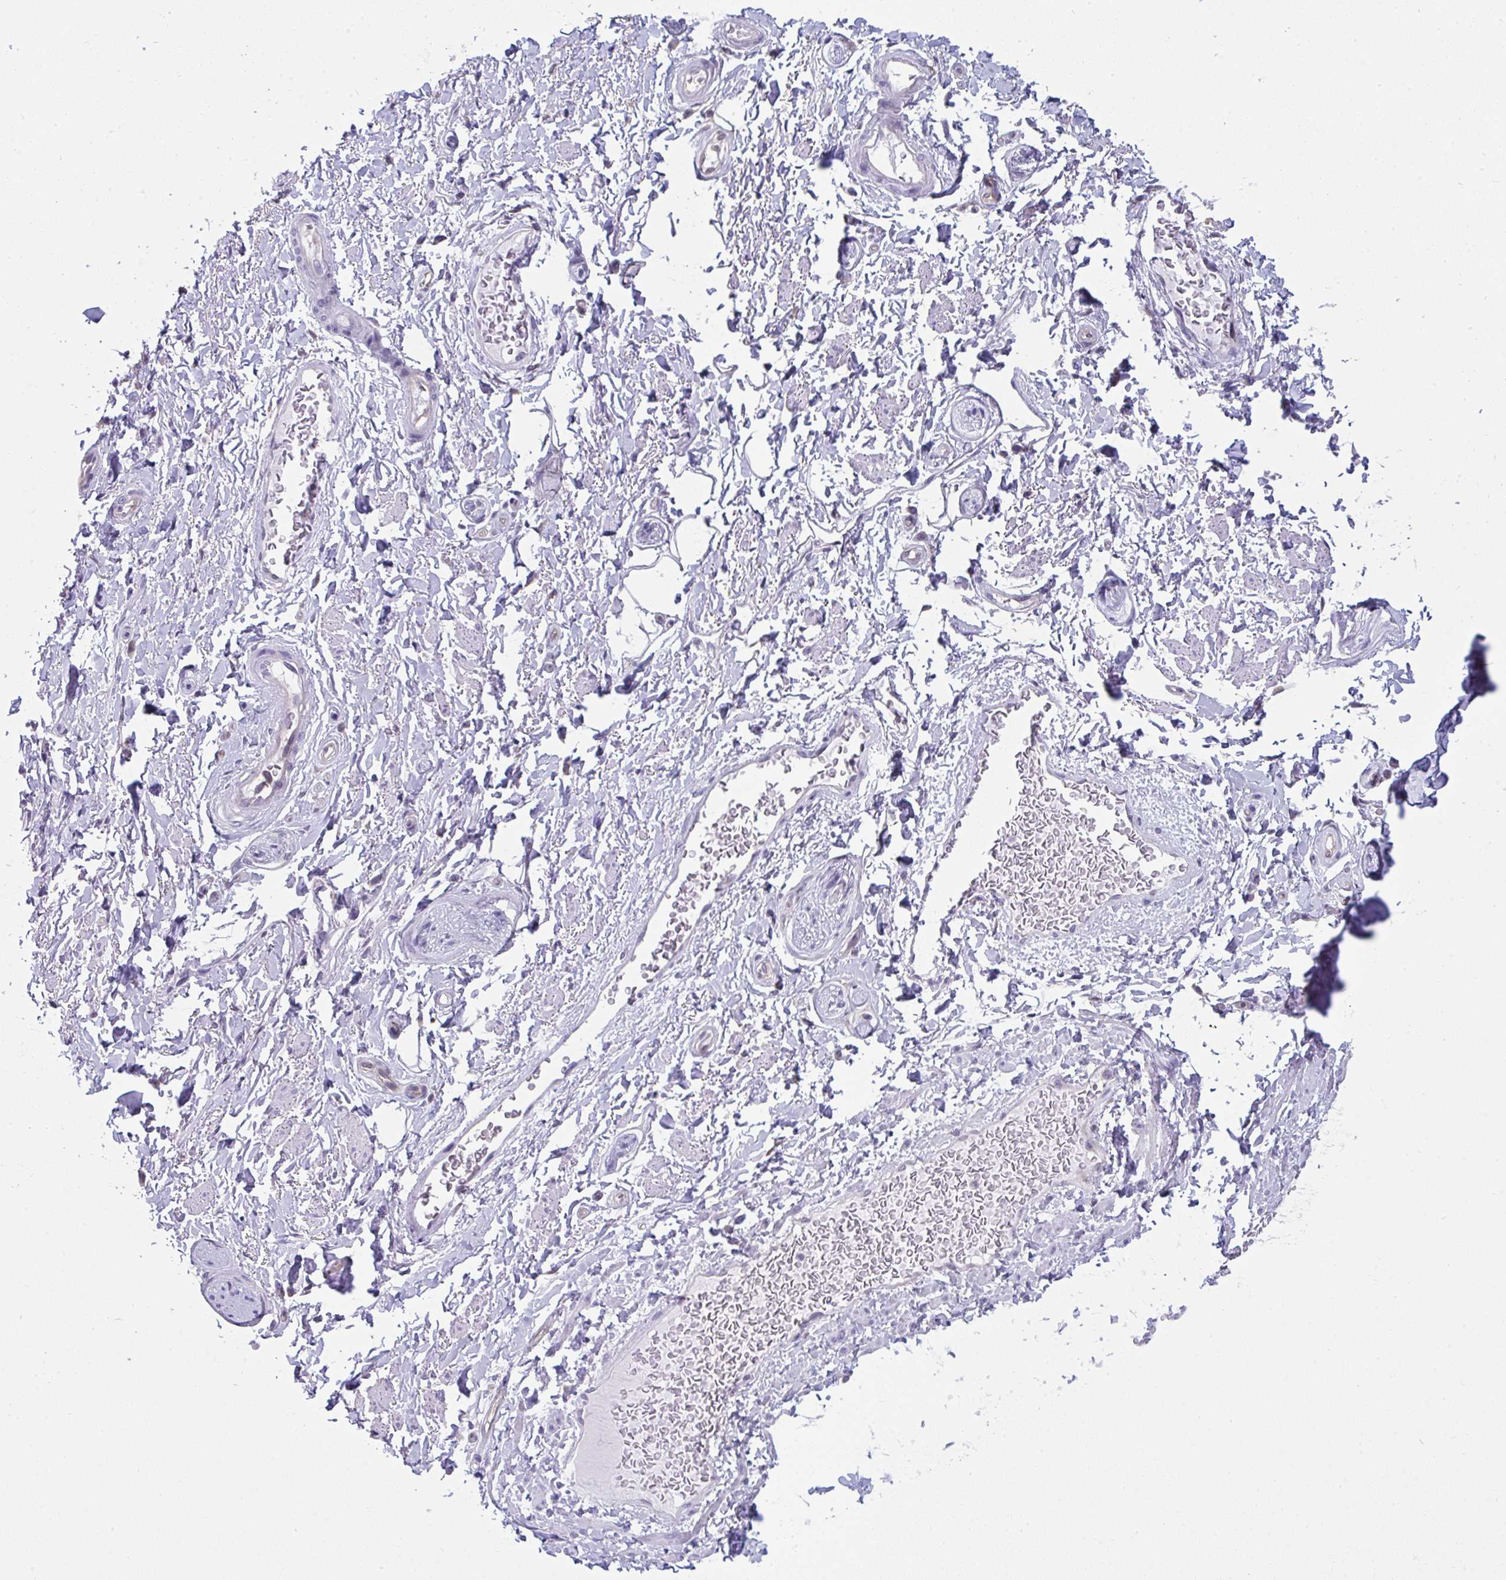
{"staining": {"intensity": "negative", "quantity": "none", "location": "none"}, "tissue": "adipose tissue", "cell_type": "Adipocytes", "image_type": "normal", "snomed": [{"axis": "morphology", "description": "Normal tissue, NOS"}, {"axis": "topography", "description": "Peripheral nerve tissue"}], "caption": "IHC image of unremarkable adipose tissue: human adipose tissue stained with DAB exhibits no significant protein expression in adipocytes.", "gene": "ALDH16A1", "patient": {"sex": "male", "age": 51}}